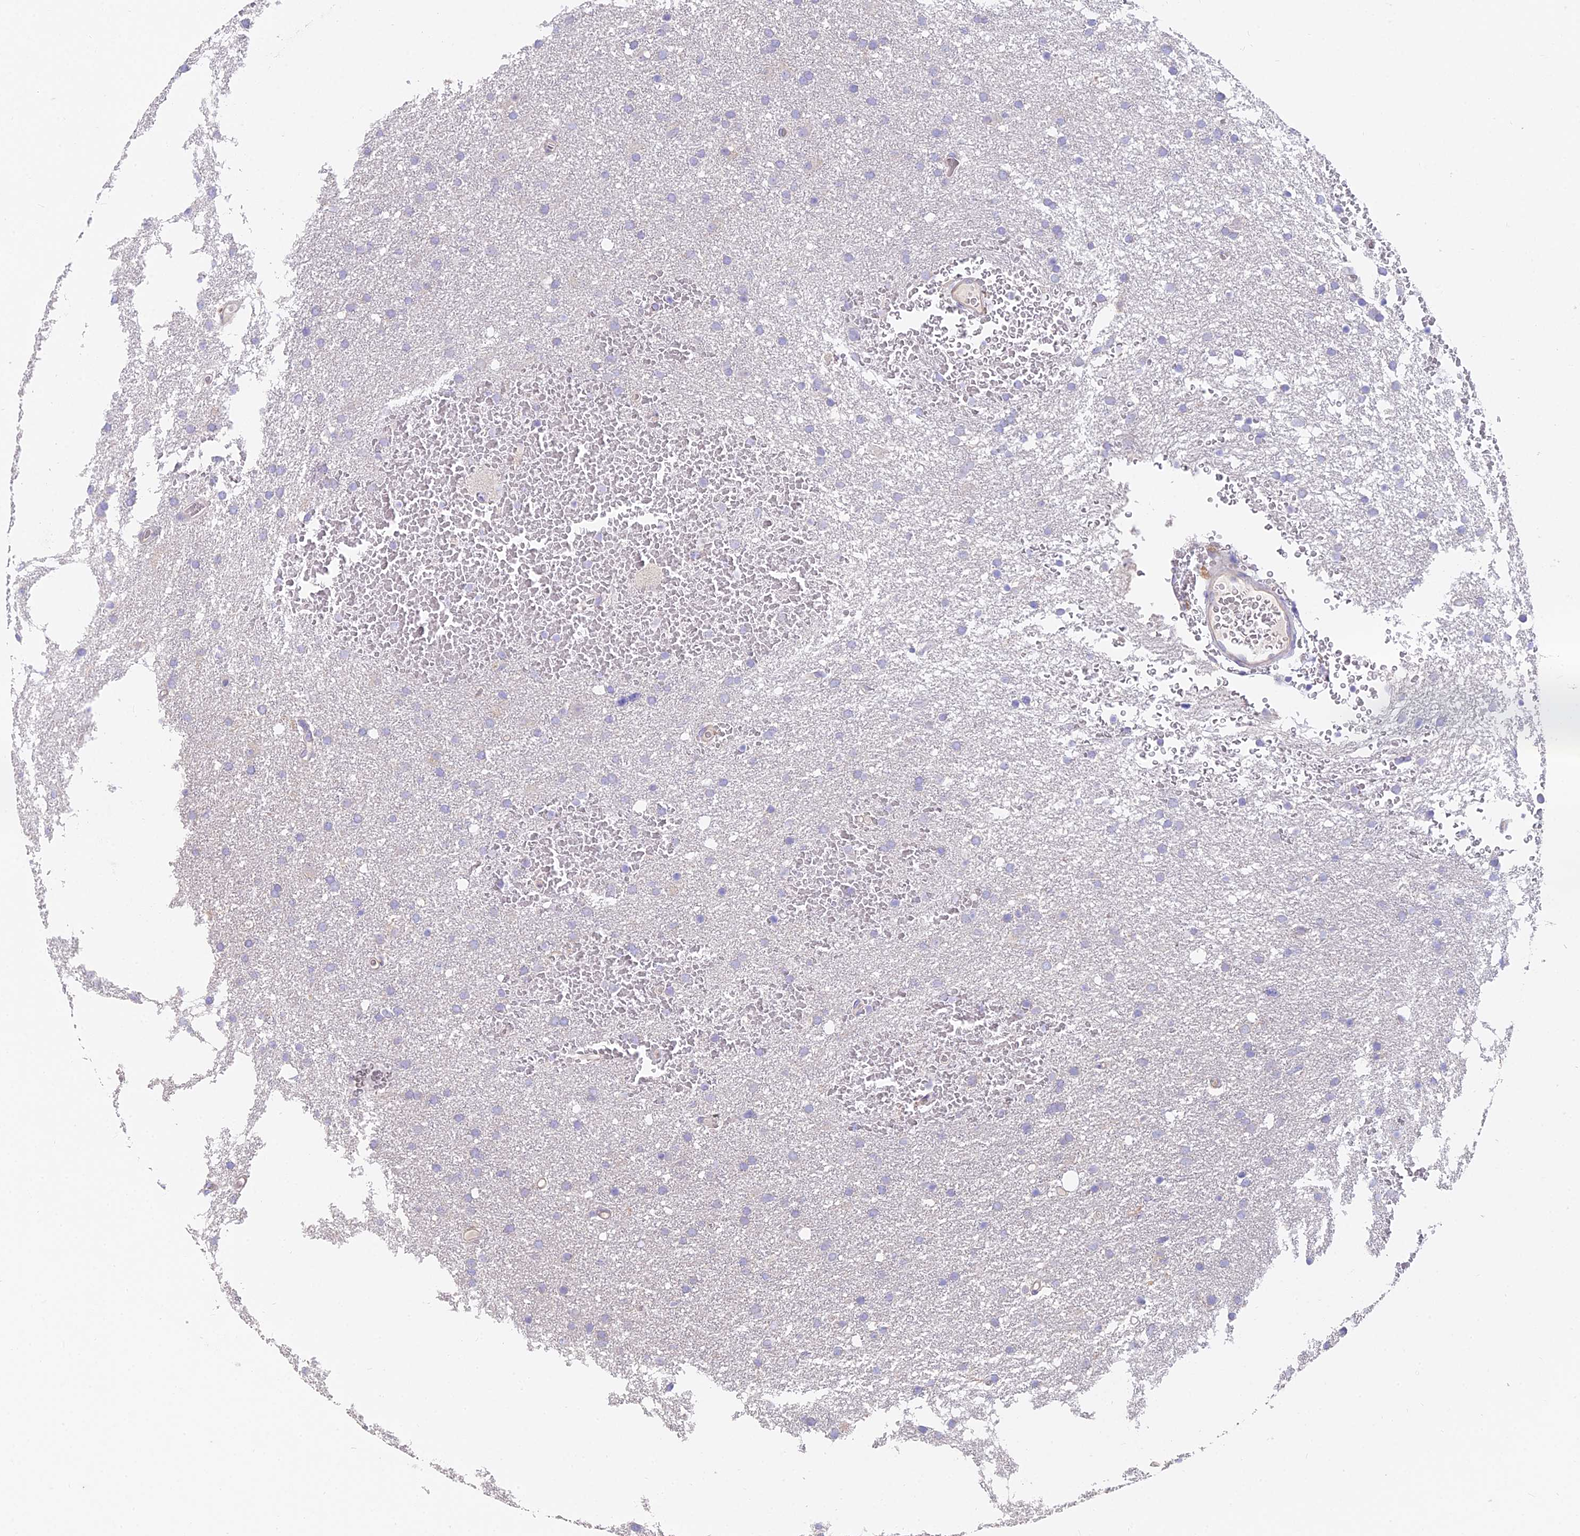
{"staining": {"intensity": "negative", "quantity": "none", "location": "none"}, "tissue": "glioma", "cell_type": "Tumor cells", "image_type": "cancer", "snomed": [{"axis": "morphology", "description": "Glioma, malignant, High grade"}, {"axis": "topography", "description": "Cerebral cortex"}], "caption": "Tumor cells are negative for brown protein staining in glioma.", "gene": "FAM168B", "patient": {"sex": "female", "age": 36}}